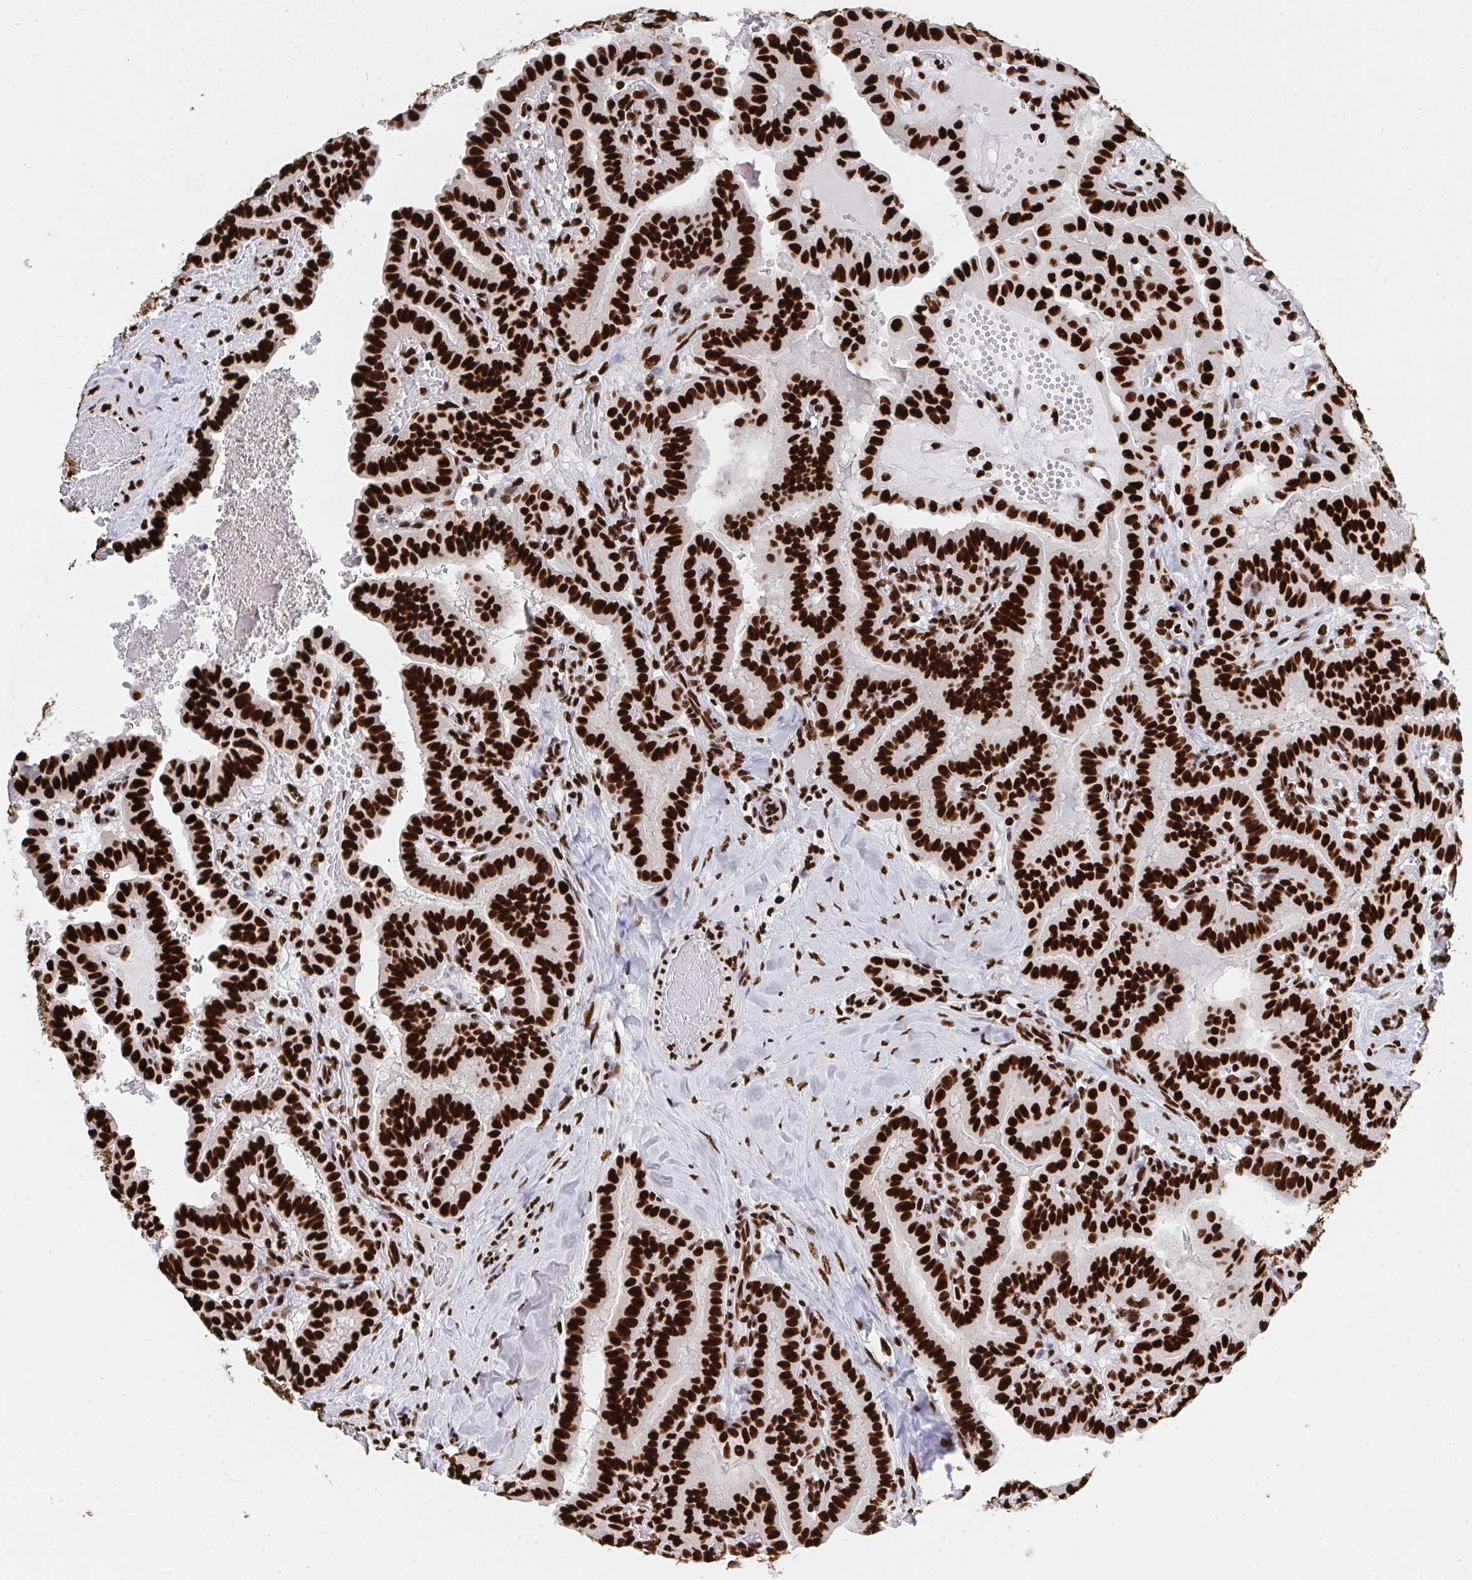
{"staining": {"intensity": "strong", "quantity": ">75%", "location": "nuclear"}, "tissue": "thyroid cancer", "cell_type": "Tumor cells", "image_type": "cancer", "snomed": [{"axis": "morphology", "description": "Papillary adenocarcinoma, NOS"}, {"axis": "topography", "description": "Thyroid gland"}], "caption": "The photomicrograph exhibits a brown stain indicating the presence of a protein in the nuclear of tumor cells in thyroid papillary adenocarcinoma.", "gene": "HNRNPL", "patient": {"sex": "male", "age": 87}}